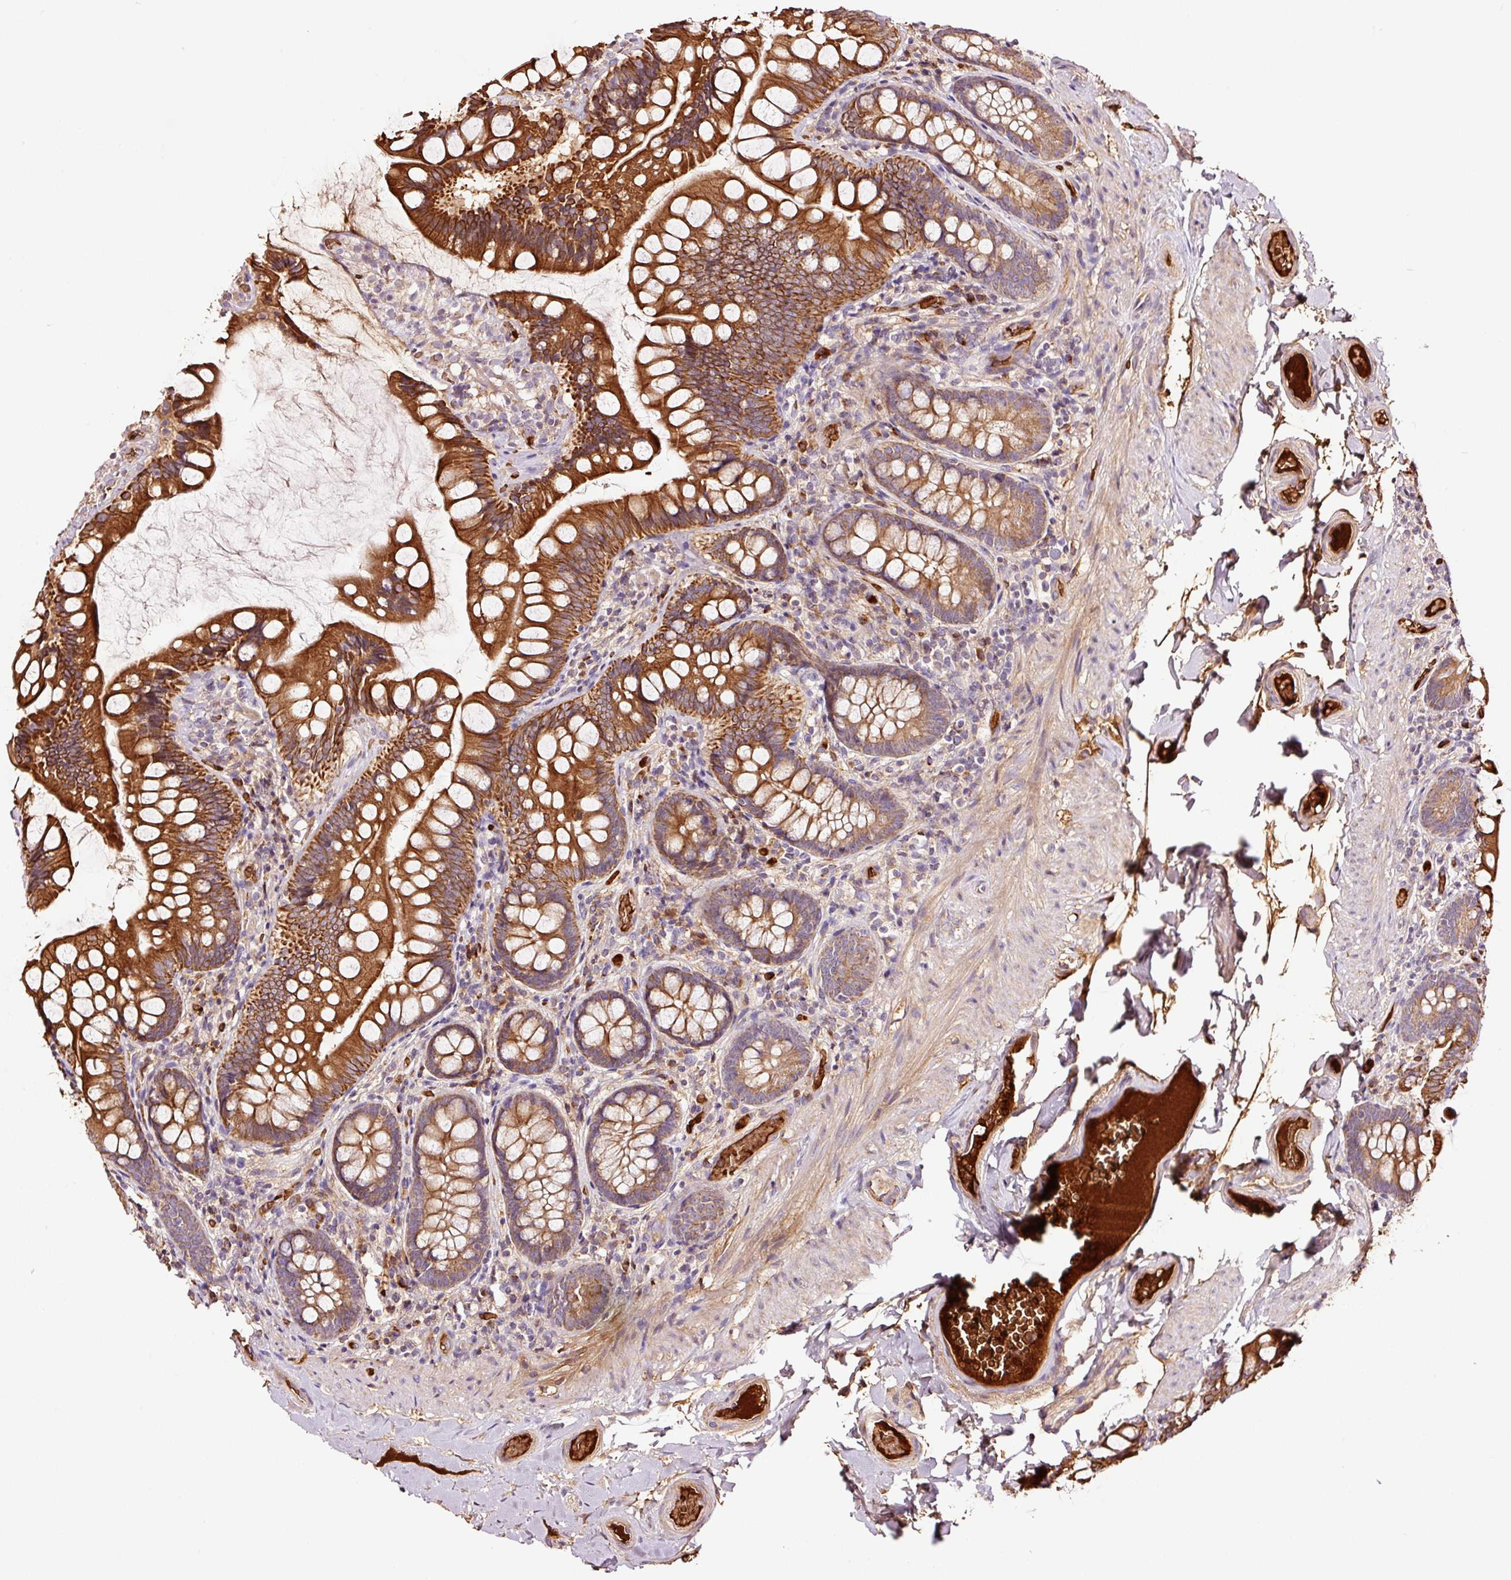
{"staining": {"intensity": "strong", "quantity": ">75%", "location": "cytoplasmic/membranous"}, "tissue": "small intestine", "cell_type": "Glandular cells", "image_type": "normal", "snomed": [{"axis": "morphology", "description": "Normal tissue, NOS"}, {"axis": "topography", "description": "Small intestine"}], "caption": "The immunohistochemical stain highlights strong cytoplasmic/membranous positivity in glandular cells of normal small intestine. Ihc stains the protein of interest in brown and the nuclei are stained blue.", "gene": "PGLYRP2", "patient": {"sex": "male", "age": 70}}